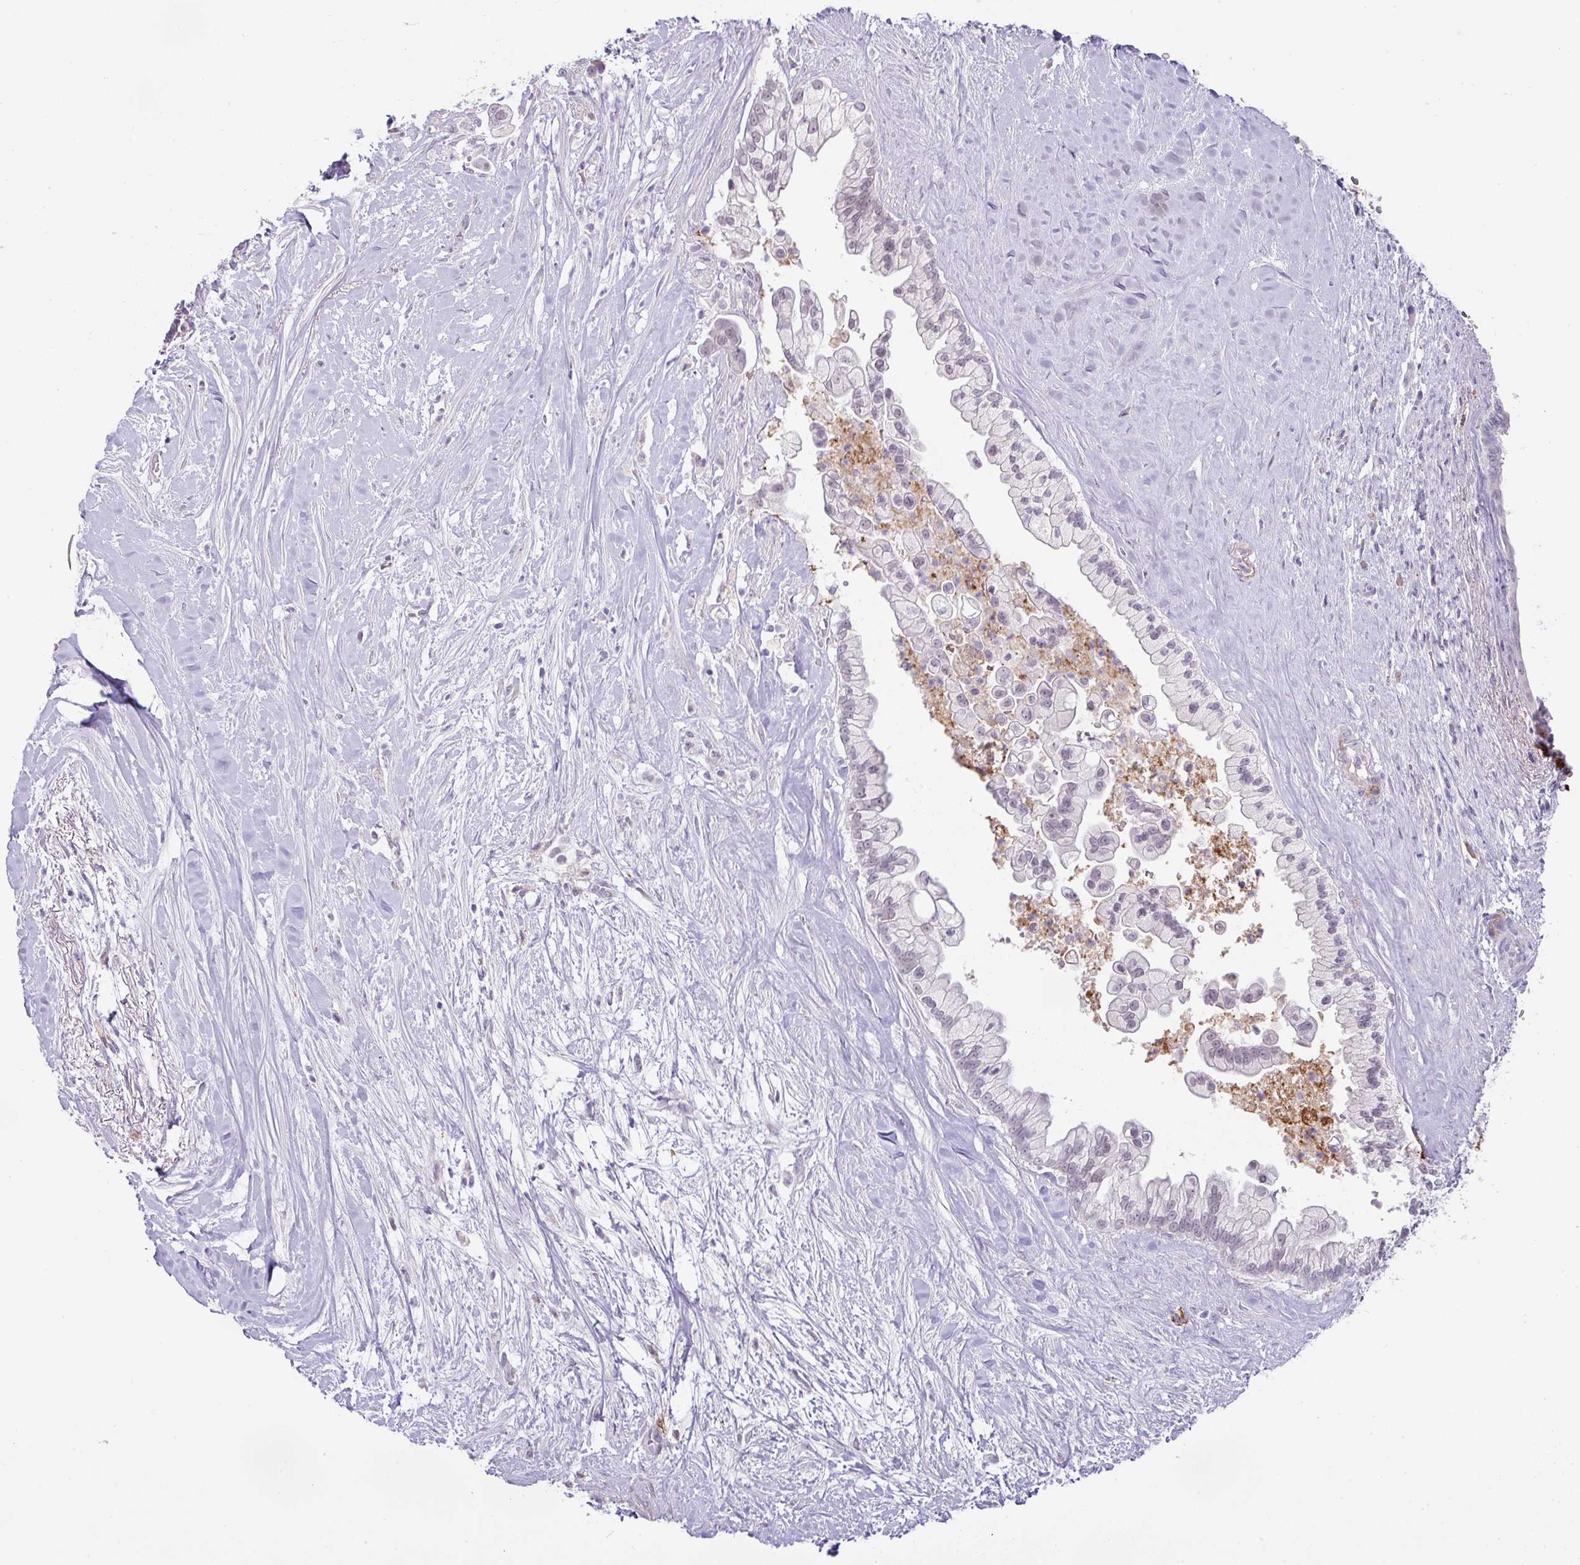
{"staining": {"intensity": "negative", "quantity": "none", "location": "none"}, "tissue": "pancreatic cancer", "cell_type": "Tumor cells", "image_type": "cancer", "snomed": [{"axis": "morphology", "description": "Adenocarcinoma, NOS"}, {"axis": "topography", "description": "Pancreas"}], "caption": "Tumor cells show no significant protein expression in pancreatic cancer.", "gene": "FGF17", "patient": {"sex": "female", "age": 69}}